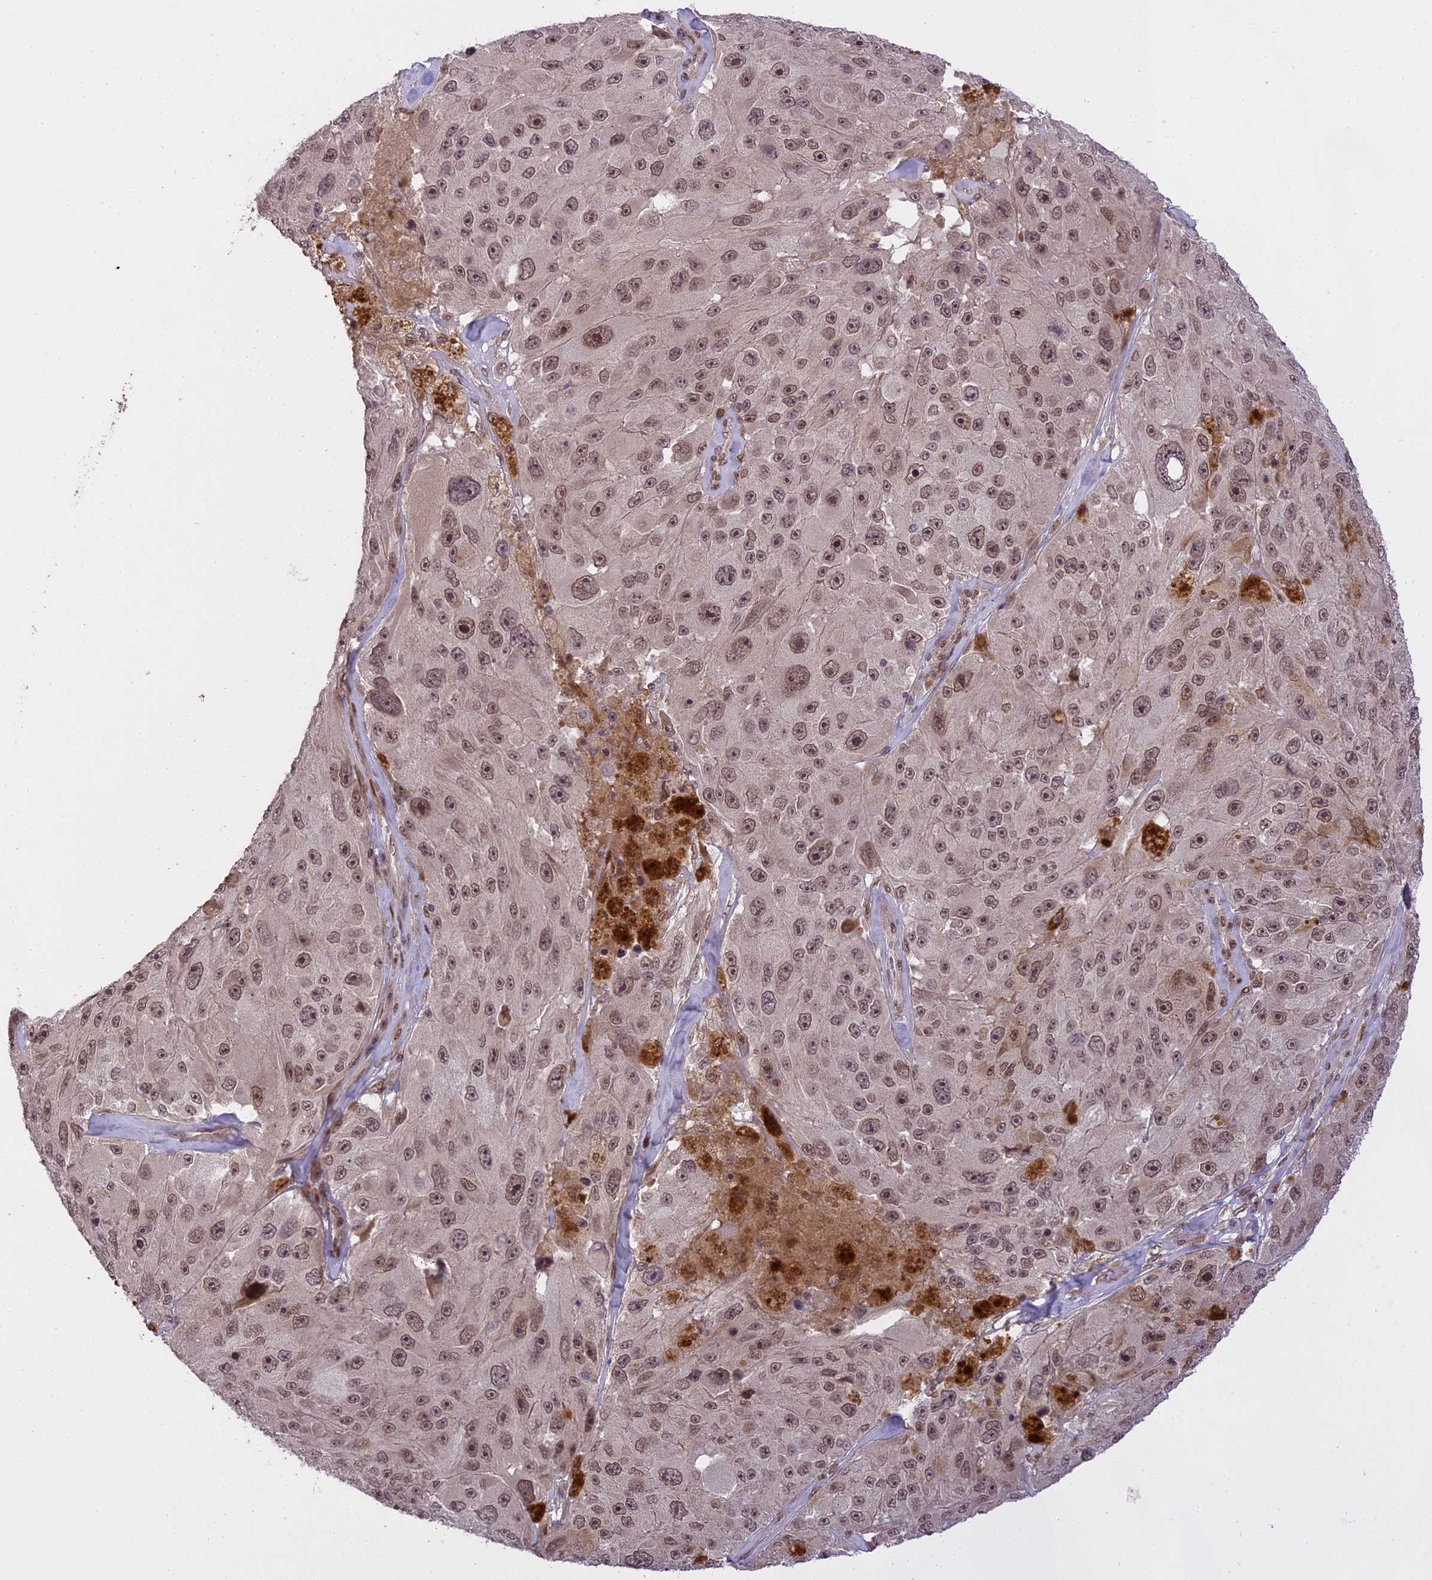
{"staining": {"intensity": "weak", "quantity": ">75%", "location": "nuclear"}, "tissue": "melanoma", "cell_type": "Tumor cells", "image_type": "cancer", "snomed": [{"axis": "morphology", "description": "Malignant melanoma, Metastatic site"}, {"axis": "topography", "description": "Lymph node"}], "caption": "Malignant melanoma (metastatic site) stained with DAB (3,3'-diaminobenzidine) immunohistochemistry (IHC) demonstrates low levels of weak nuclear staining in about >75% of tumor cells. (DAB = brown stain, brightfield microscopy at high magnification).", "gene": "PRELID2", "patient": {"sex": "male", "age": 62}}